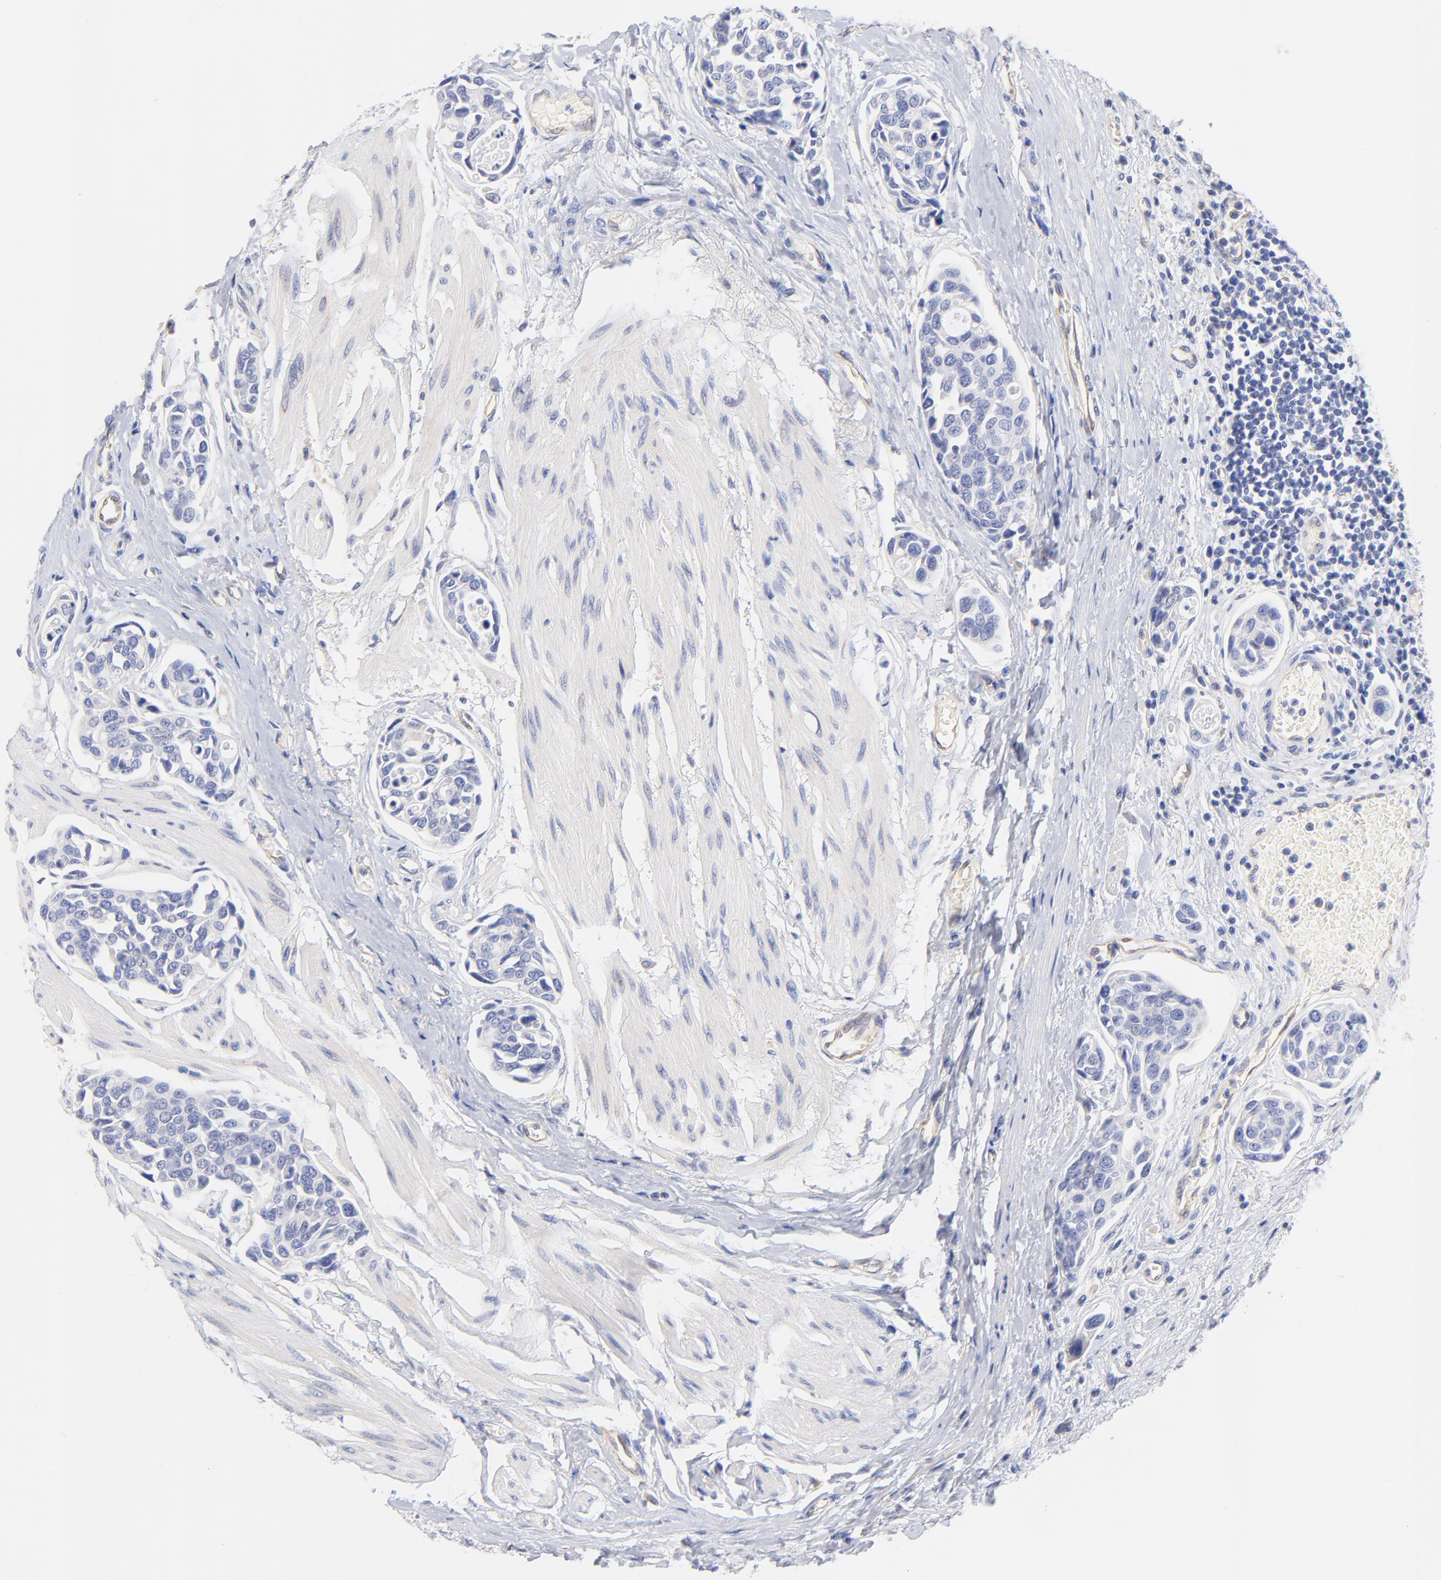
{"staining": {"intensity": "negative", "quantity": "none", "location": "none"}, "tissue": "urothelial cancer", "cell_type": "Tumor cells", "image_type": "cancer", "snomed": [{"axis": "morphology", "description": "Urothelial carcinoma, High grade"}, {"axis": "topography", "description": "Urinary bladder"}], "caption": "Tumor cells show no significant expression in high-grade urothelial carcinoma.", "gene": "HS3ST1", "patient": {"sex": "male", "age": 78}}